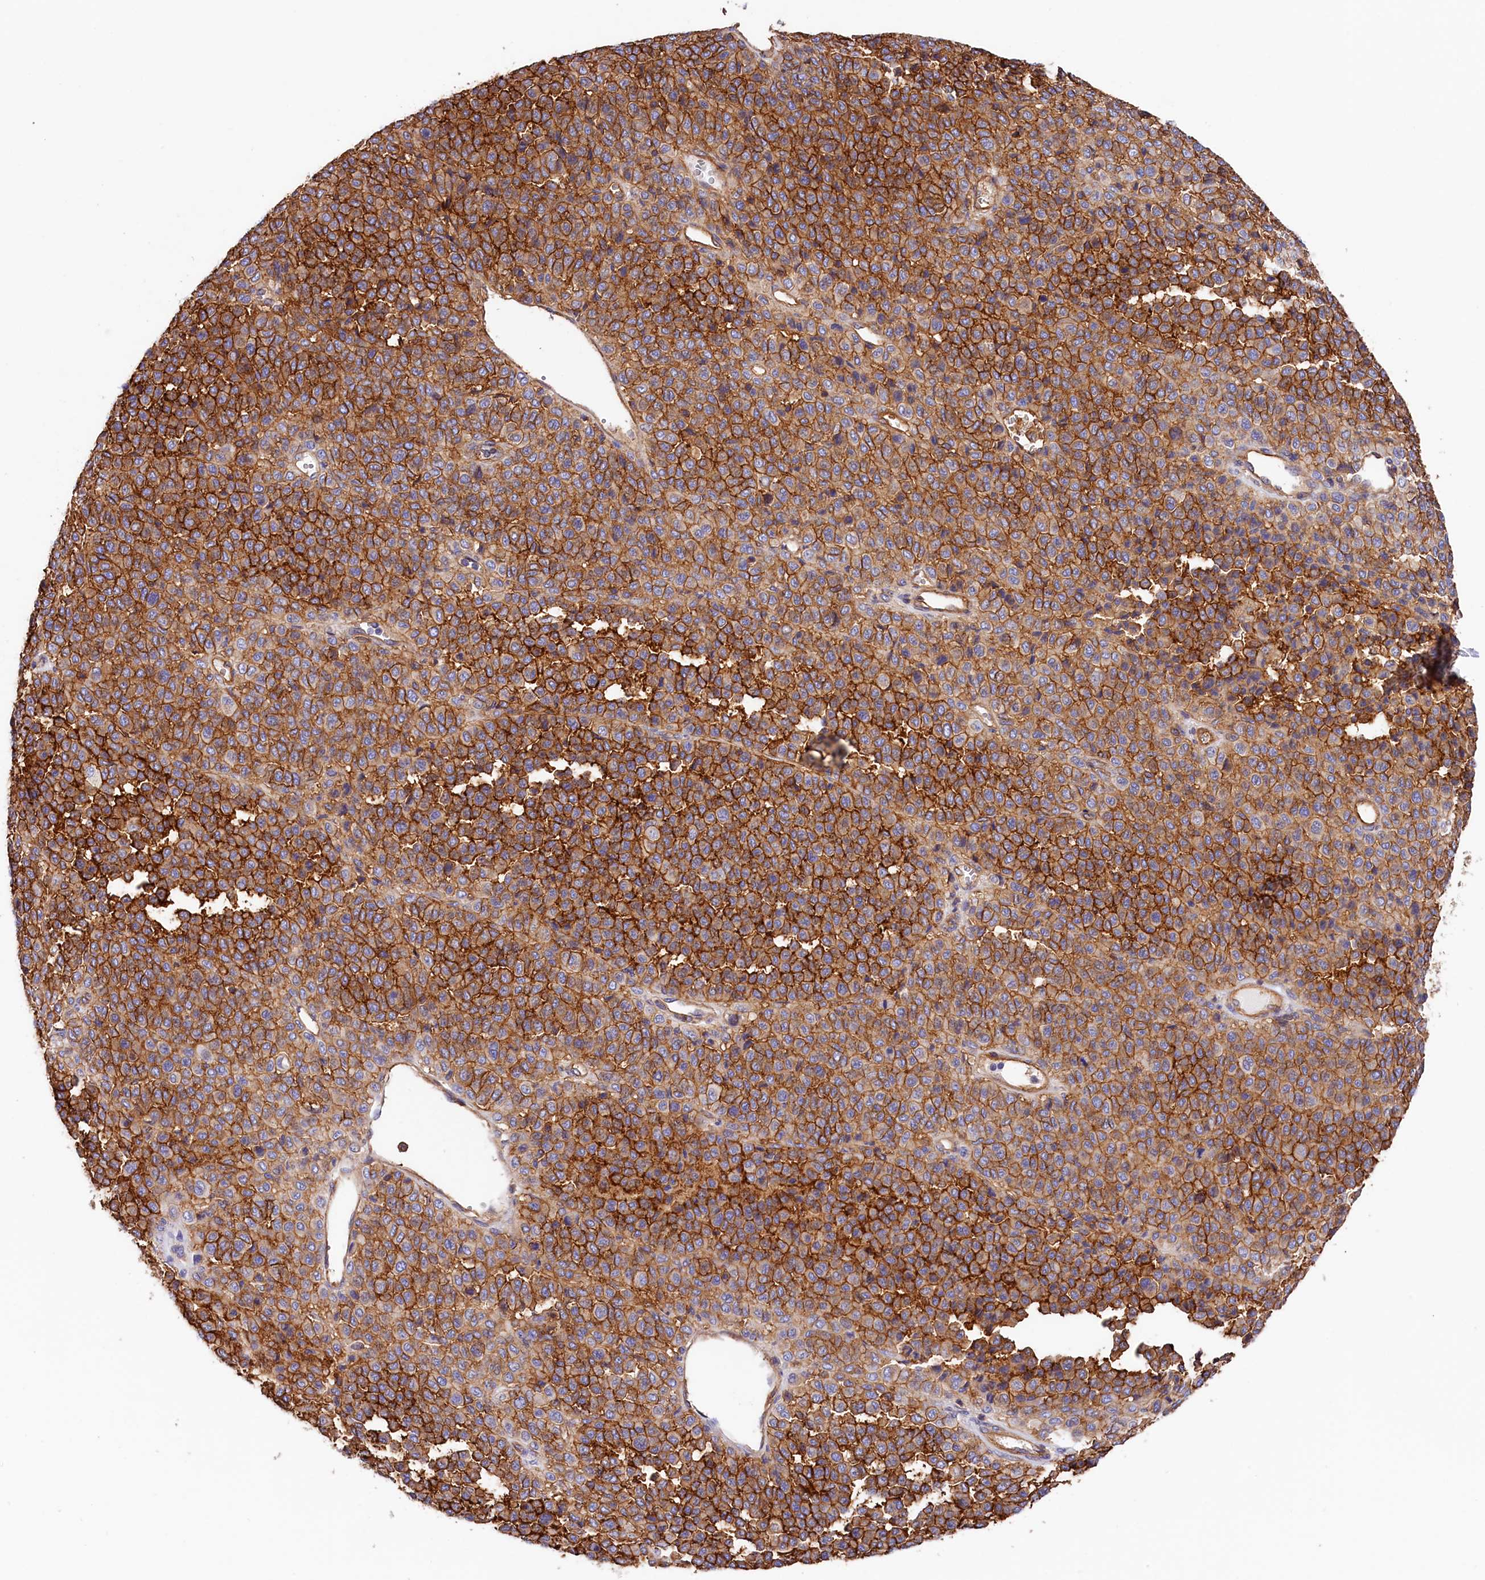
{"staining": {"intensity": "strong", "quantity": ">75%", "location": "cytoplasmic/membranous"}, "tissue": "melanoma", "cell_type": "Tumor cells", "image_type": "cancer", "snomed": [{"axis": "morphology", "description": "Malignant melanoma, Metastatic site"}, {"axis": "topography", "description": "Pancreas"}], "caption": "Melanoma stained with a brown dye shows strong cytoplasmic/membranous positive positivity in approximately >75% of tumor cells.", "gene": "ATP2B4", "patient": {"sex": "female", "age": 30}}